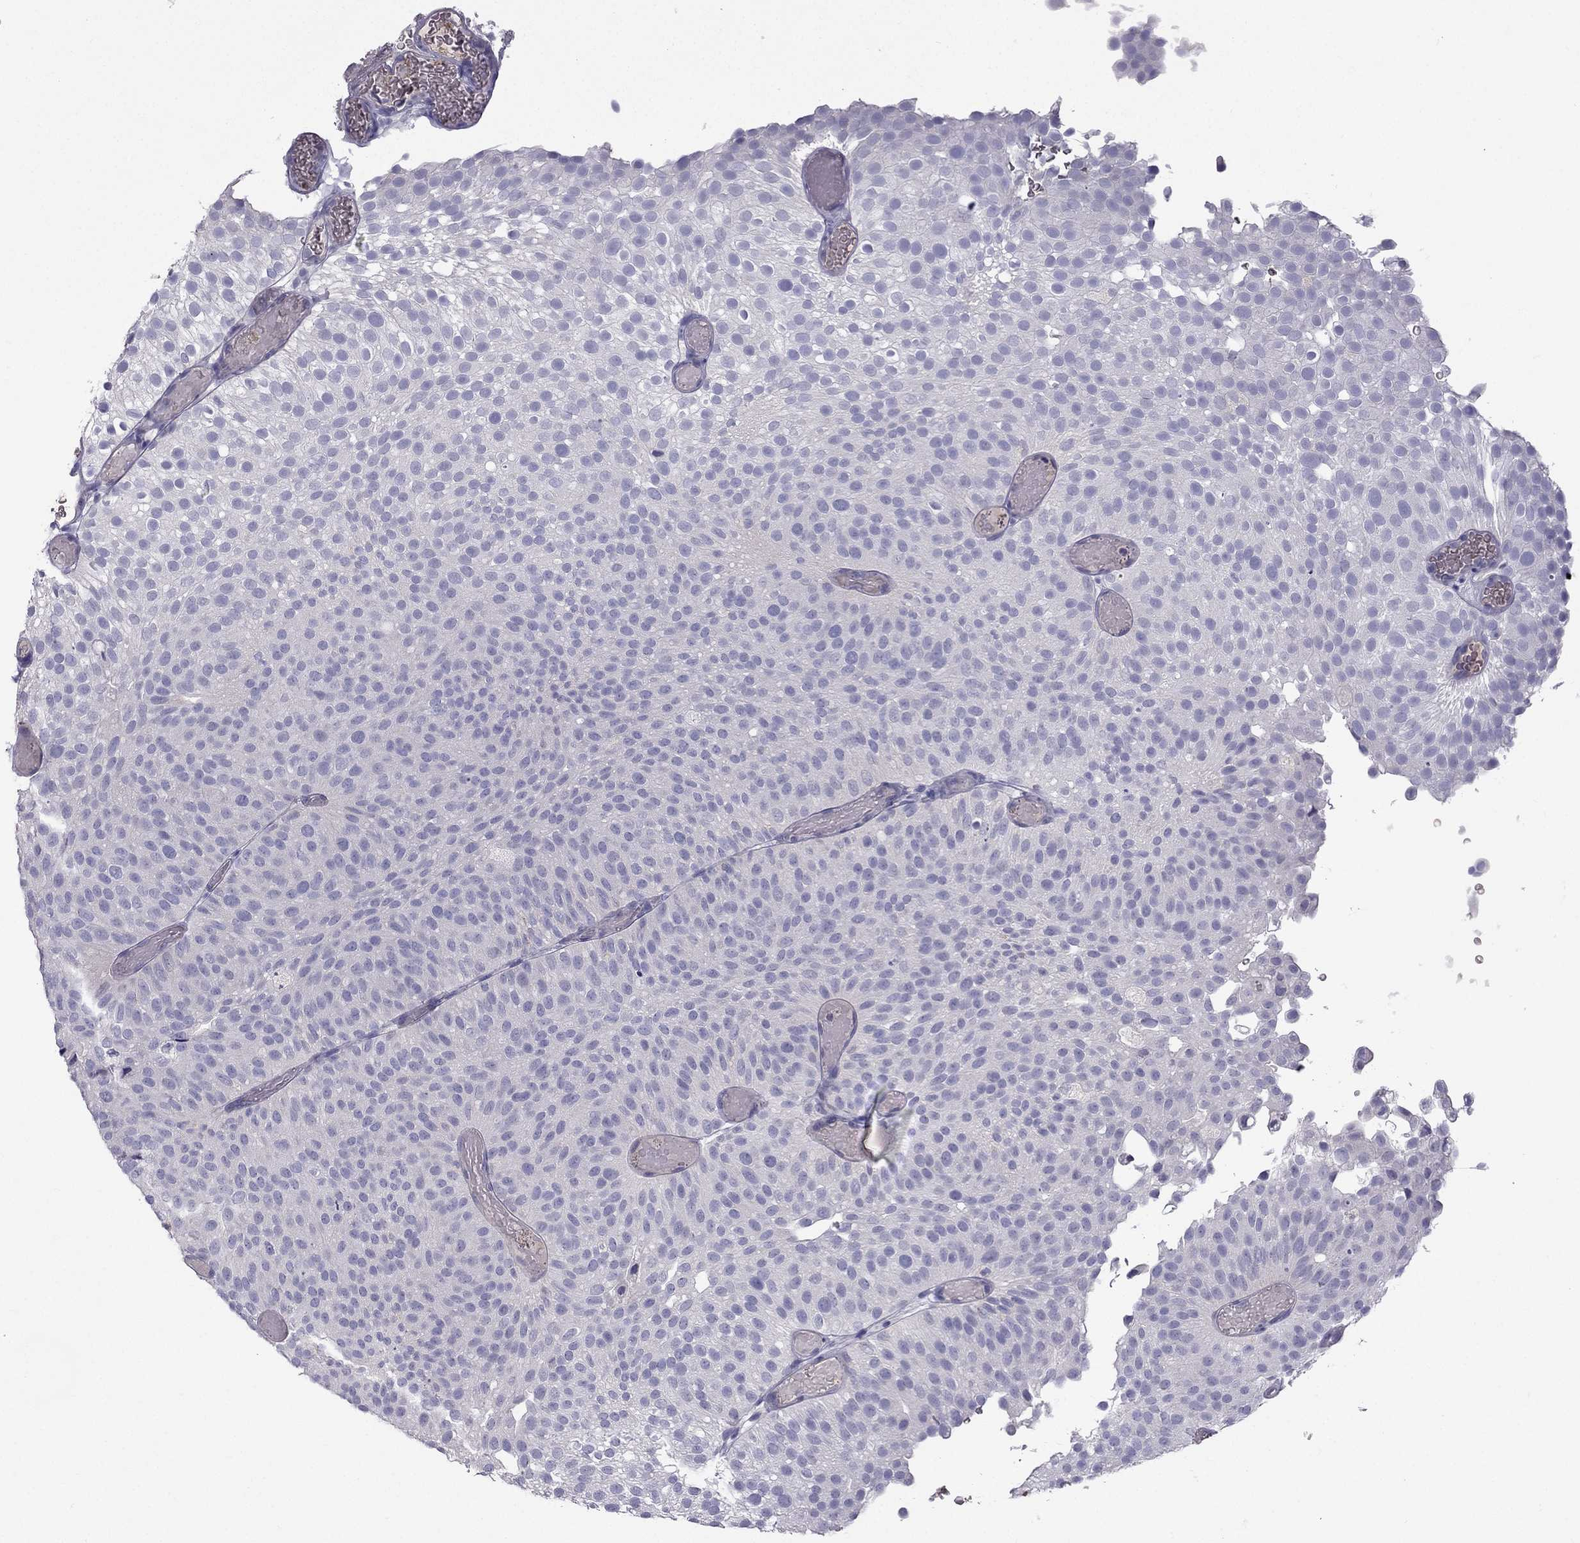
{"staining": {"intensity": "negative", "quantity": "none", "location": "none"}, "tissue": "urothelial cancer", "cell_type": "Tumor cells", "image_type": "cancer", "snomed": [{"axis": "morphology", "description": "Urothelial carcinoma, Low grade"}, {"axis": "topography", "description": "Urinary bladder"}], "caption": "A high-resolution image shows IHC staining of low-grade urothelial carcinoma, which exhibits no significant expression in tumor cells.", "gene": "STOML3", "patient": {"sex": "male", "age": 78}}